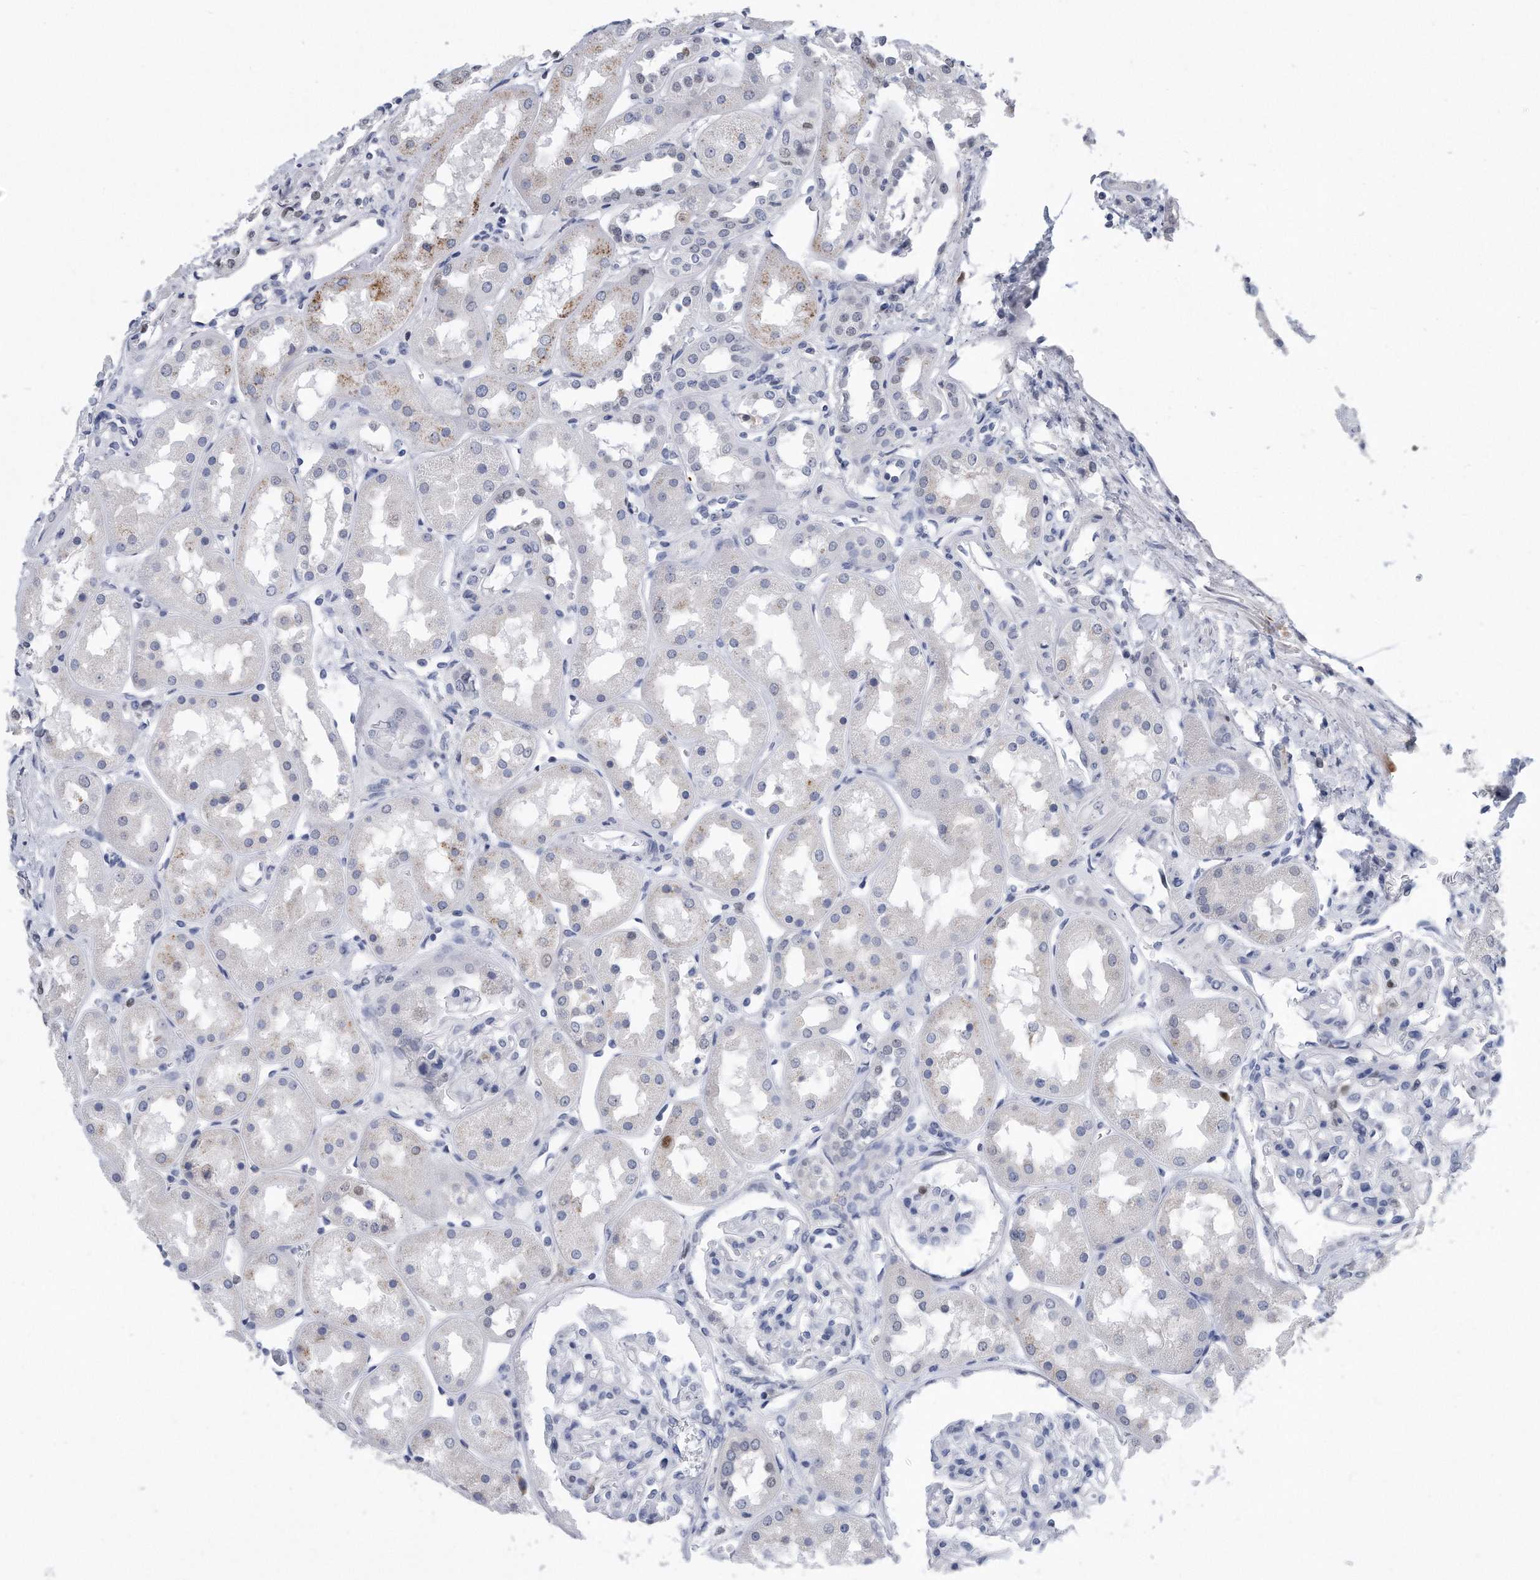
{"staining": {"intensity": "negative", "quantity": "none", "location": "none"}, "tissue": "kidney", "cell_type": "Cells in glomeruli", "image_type": "normal", "snomed": [{"axis": "morphology", "description": "Normal tissue, NOS"}, {"axis": "topography", "description": "Kidney"}], "caption": "Immunohistochemistry (IHC) photomicrograph of normal kidney stained for a protein (brown), which shows no expression in cells in glomeruli.", "gene": "PCNA", "patient": {"sex": "male", "age": 70}}